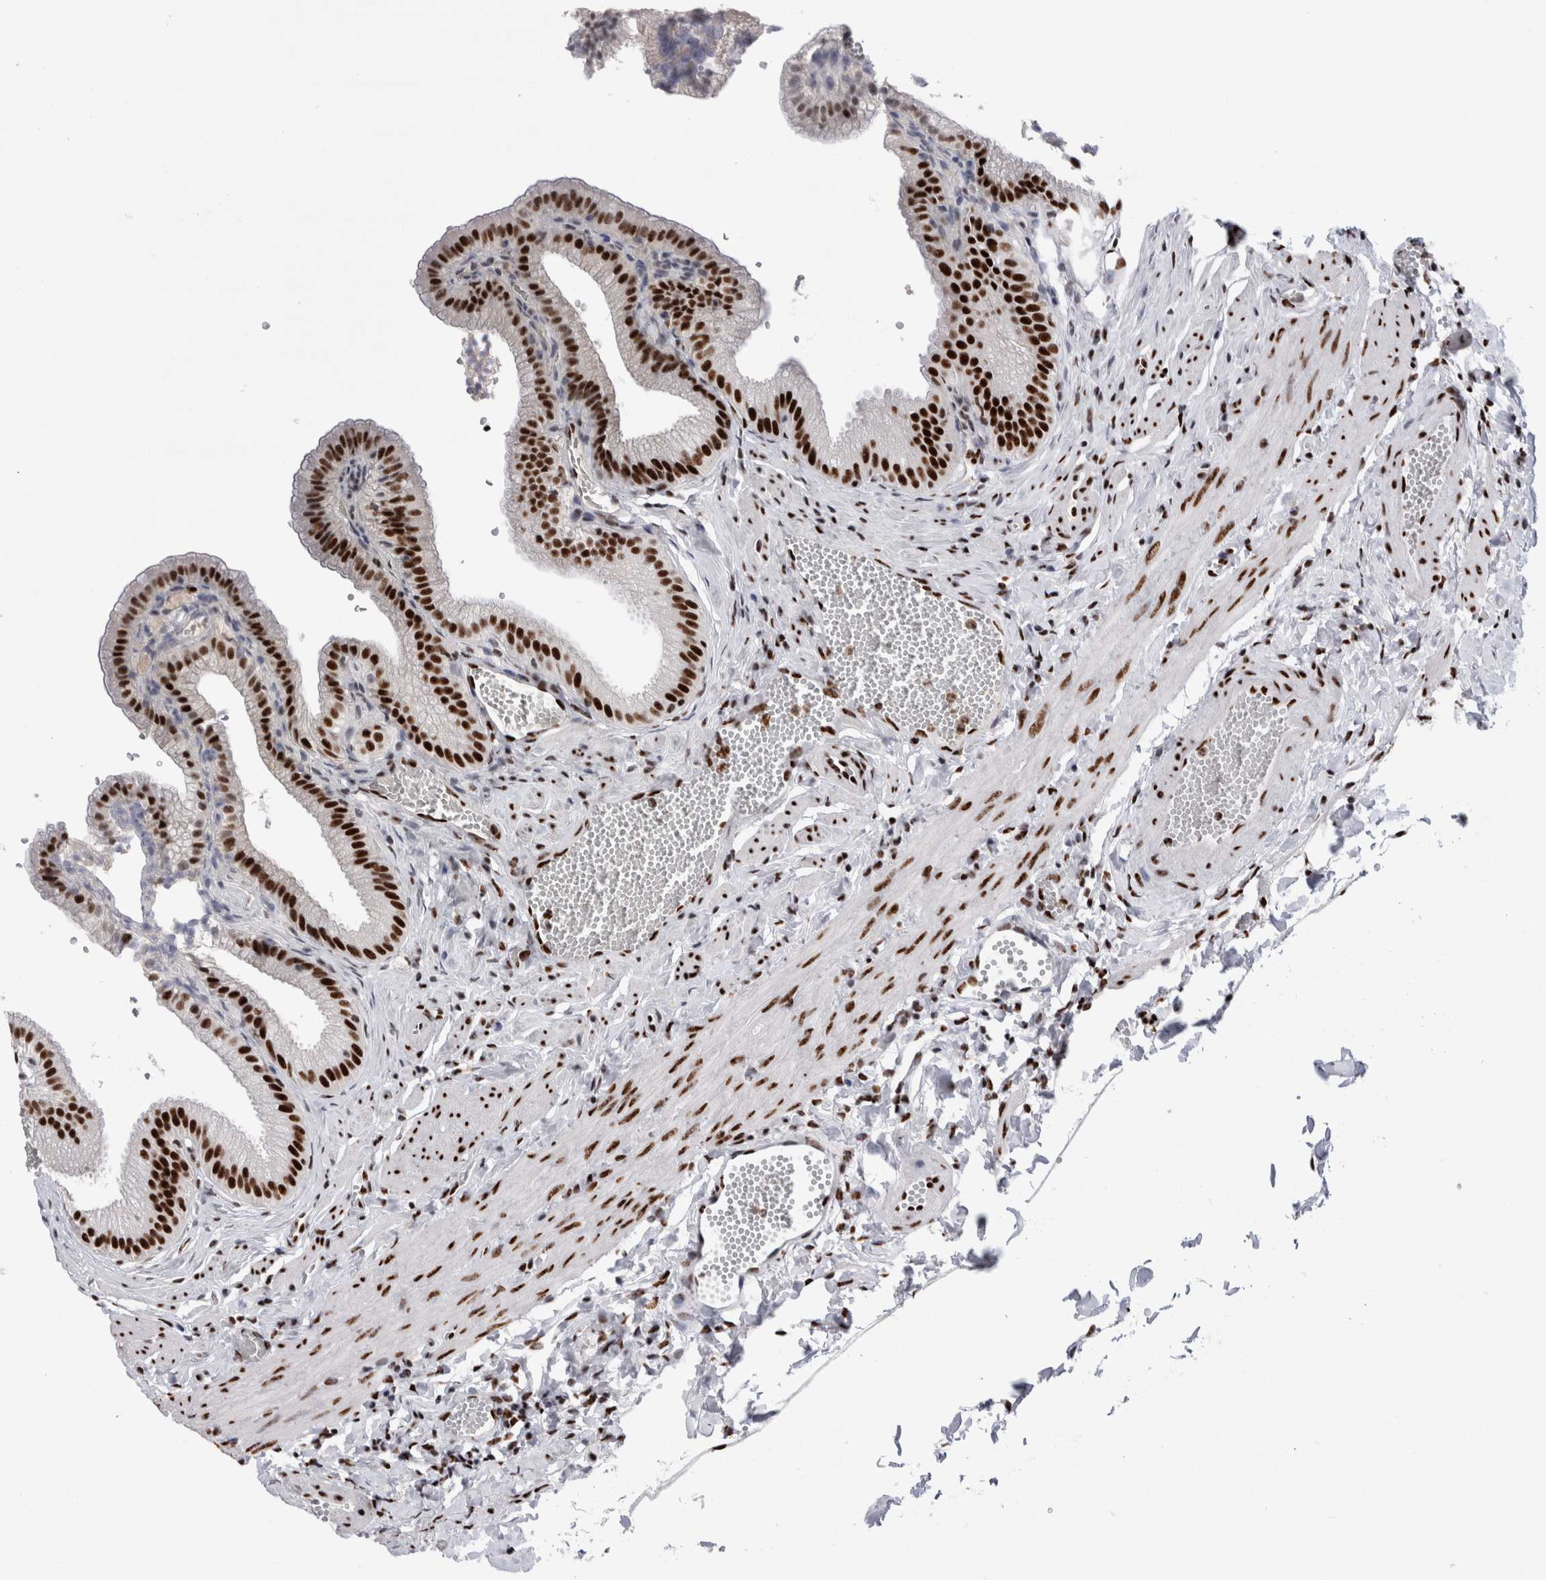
{"staining": {"intensity": "strong", "quantity": ">75%", "location": "nuclear"}, "tissue": "gallbladder", "cell_type": "Glandular cells", "image_type": "normal", "snomed": [{"axis": "morphology", "description": "Normal tissue, NOS"}, {"axis": "topography", "description": "Gallbladder"}], "caption": "Protein staining of benign gallbladder exhibits strong nuclear positivity in approximately >75% of glandular cells. The protein is stained brown, and the nuclei are stained in blue (DAB IHC with brightfield microscopy, high magnification).", "gene": "RBM6", "patient": {"sex": "male", "age": 38}}